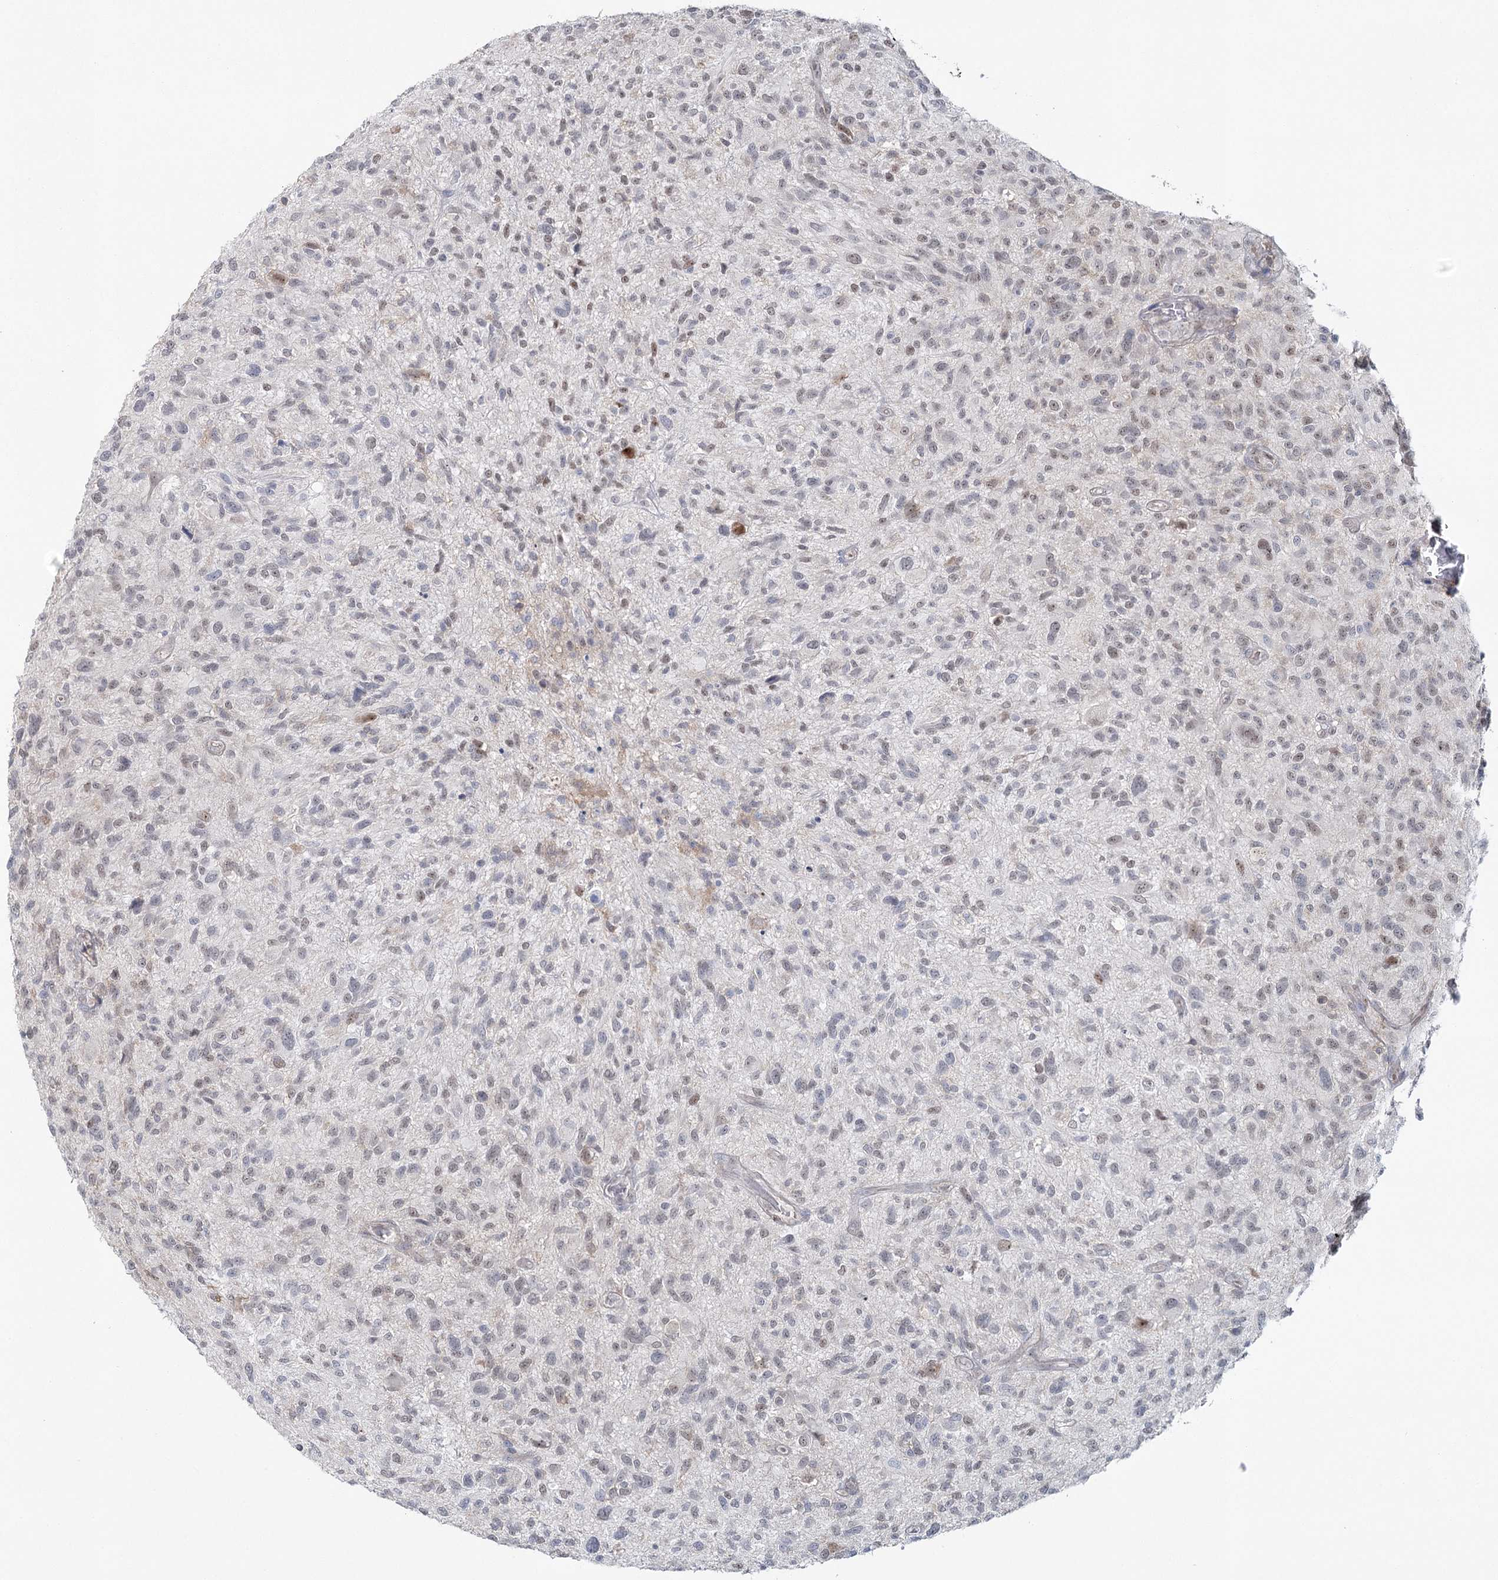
{"staining": {"intensity": "weak", "quantity": "25%-75%", "location": "nuclear"}, "tissue": "glioma", "cell_type": "Tumor cells", "image_type": "cancer", "snomed": [{"axis": "morphology", "description": "Glioma, malignant, High grade"}, {"axis": "topography", "description": "Brain"}], "caption": "The photomicrograph displays a brown stain indicating the presence of a protein in the nuclear of tumor cells in malignant glioma (high-grade).", "gene": "ZC3H8", "patient": {"sex": "male", "age": 47}}